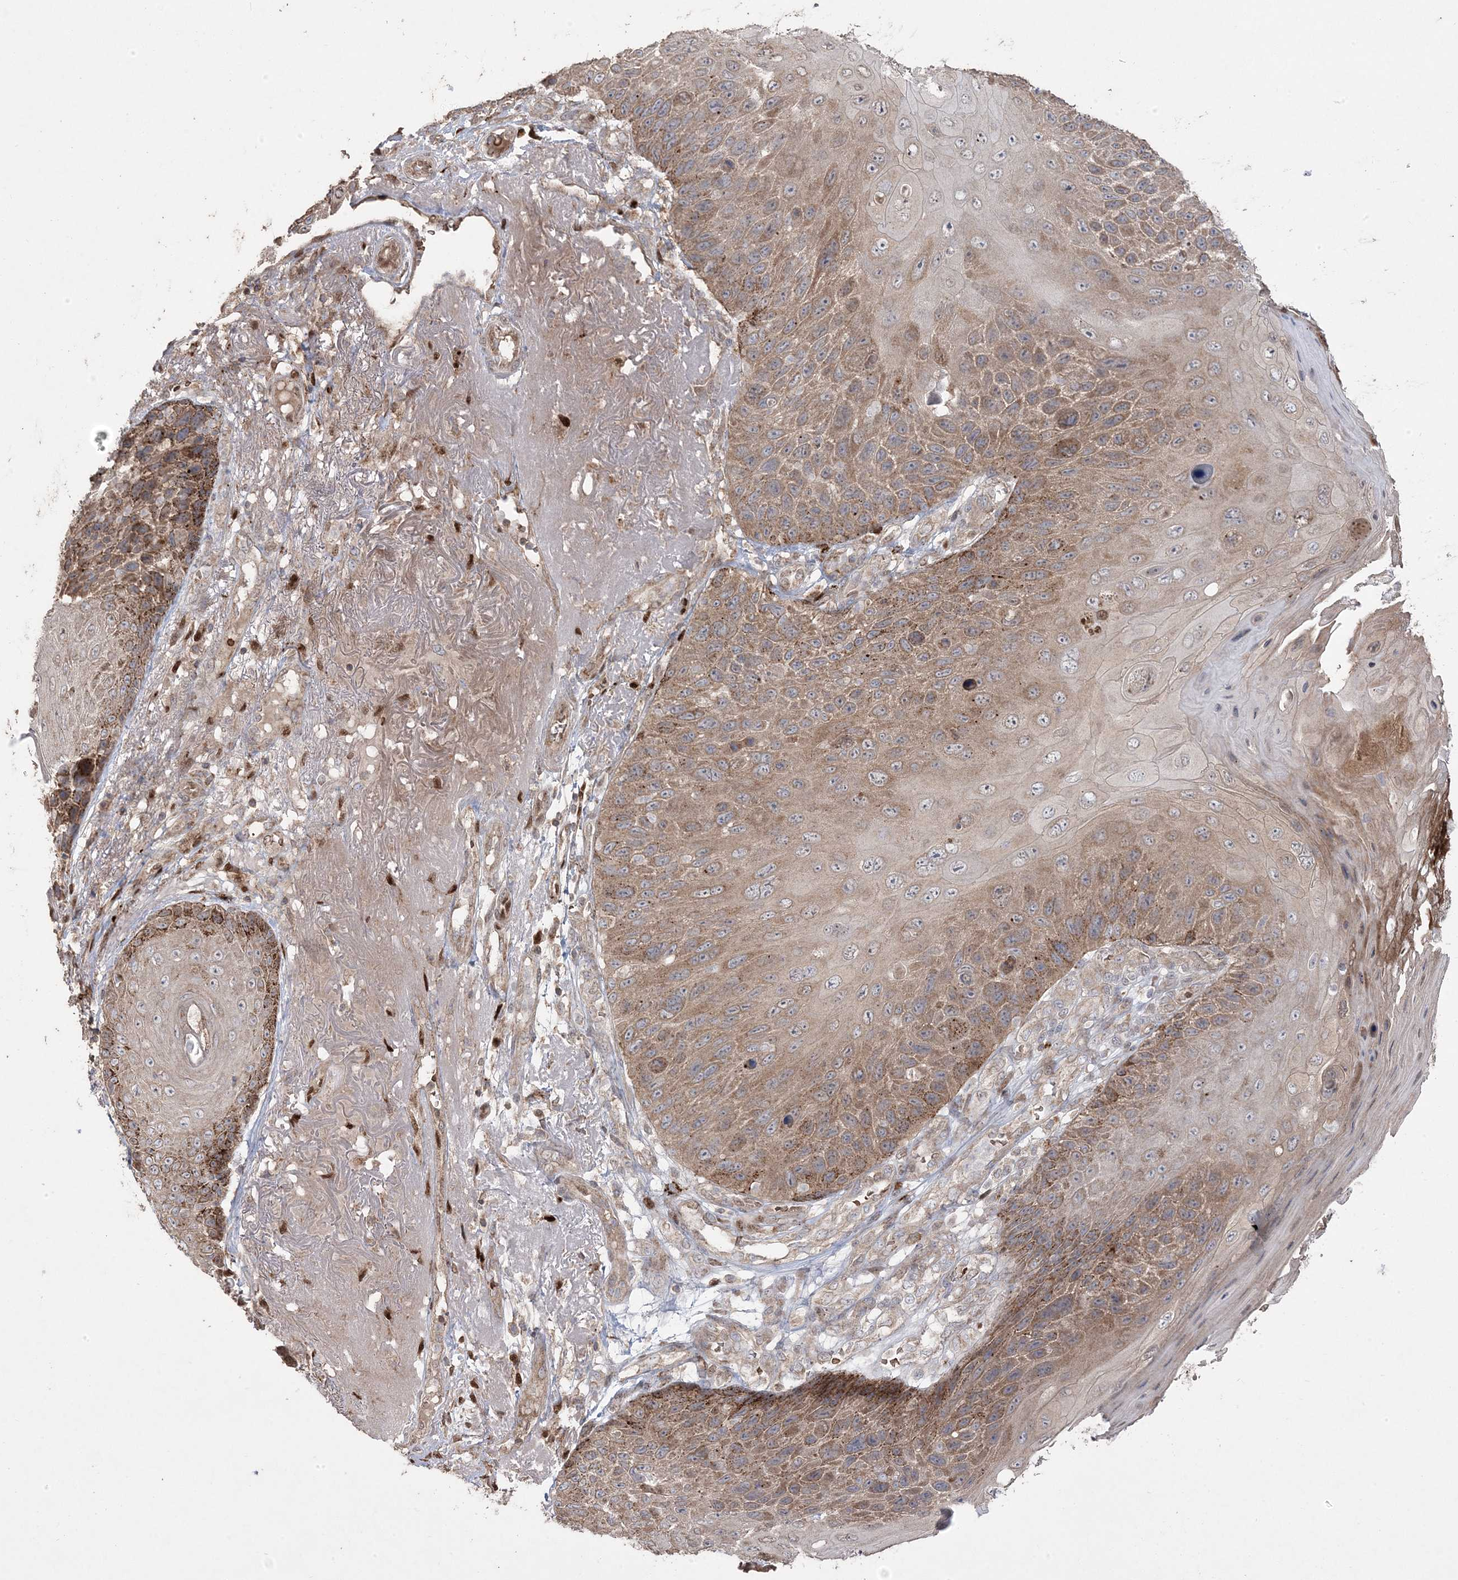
{"staining": {"intensity": "moderate", "quantity": ">75%", "location": "cytoplasmic/membranous"}, "tissue": "skin cancer", "cell_type": "Tumor cells", "image_type": "cancer", "snomed": [{"axis": "morphology", "description": "Squamous cell carcinoma, NOS"}, {"axis": "topography", "description": "Skin"}], "caption": "Skin squamous cell carcinoma was stained to show a protein in brown. There is medium levels of moderate cytoplasmic/membranous positivity in about >75% of tumor cells. Using DAB (3,3'-diaminobenzidine) (brown) and hematoxylin (blue) stains, captured at high magnification using brightfield microscopy.", "gene": "PPOX", "patient": {"sex": "female", "age": 88}}